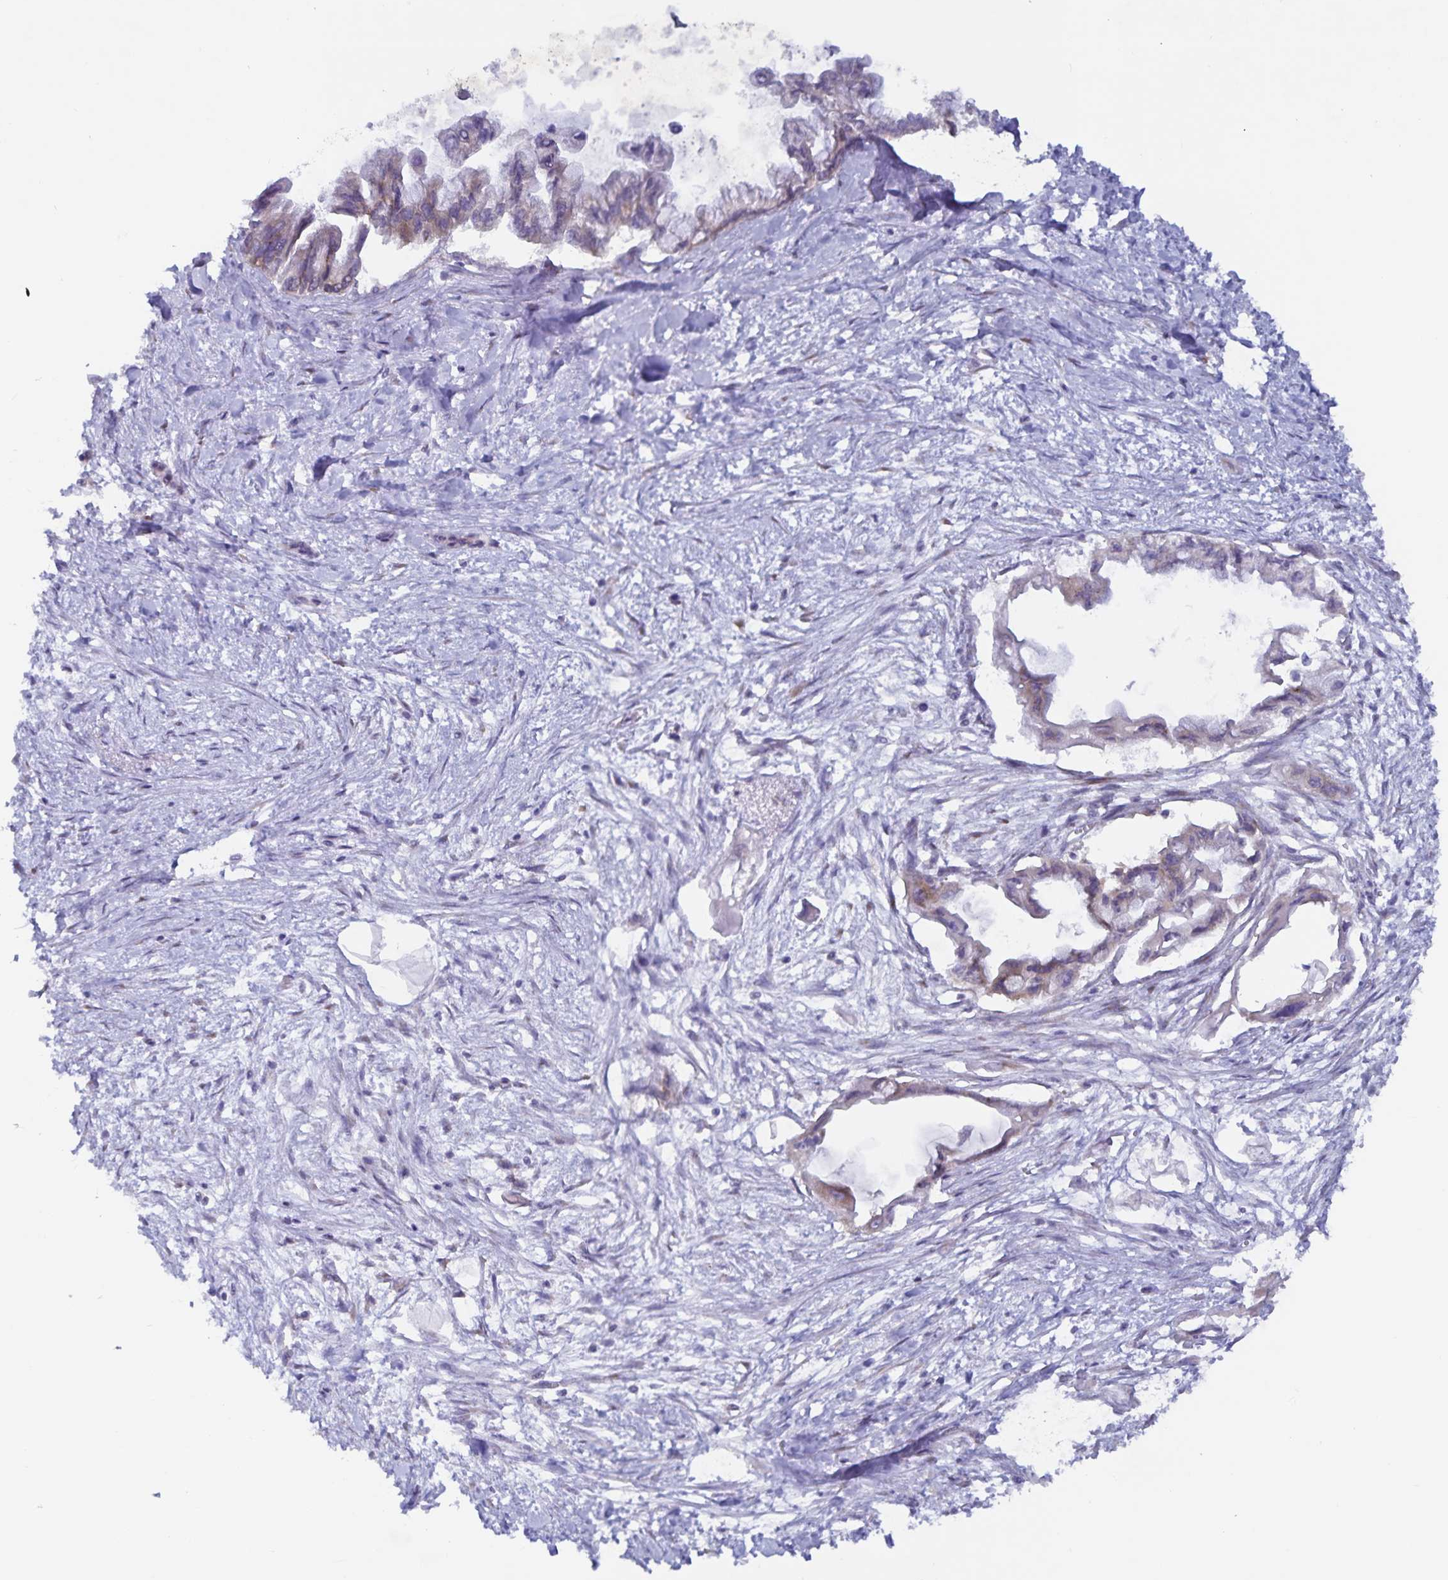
{"staining": {"intensity": "weak", "quantity": ">75%", "location": "cytoplasmic/membranous"}, "tissue": "pancreatic cancer", "cell_type": "Tumor cells", "image_type": "cancer", "snomed": [{"axis": "morphology", "description": "Adenocarcinoma, NOS"}, {"axis": "topography", "description": "Pancreas"}], "caption": "Immunohistochemistry (IHC) of pancreatic adenocarcinoma exhibits low levels of weak cytoplasmic/membranous staining in about >75% of tumor cells. (DAB (3,3'-diaminobenzidine) IHC, brown staining for protein, blue staining for nuclei).", "gene": "FAM120A", "patient": {"sex": "male", "age": 61}}